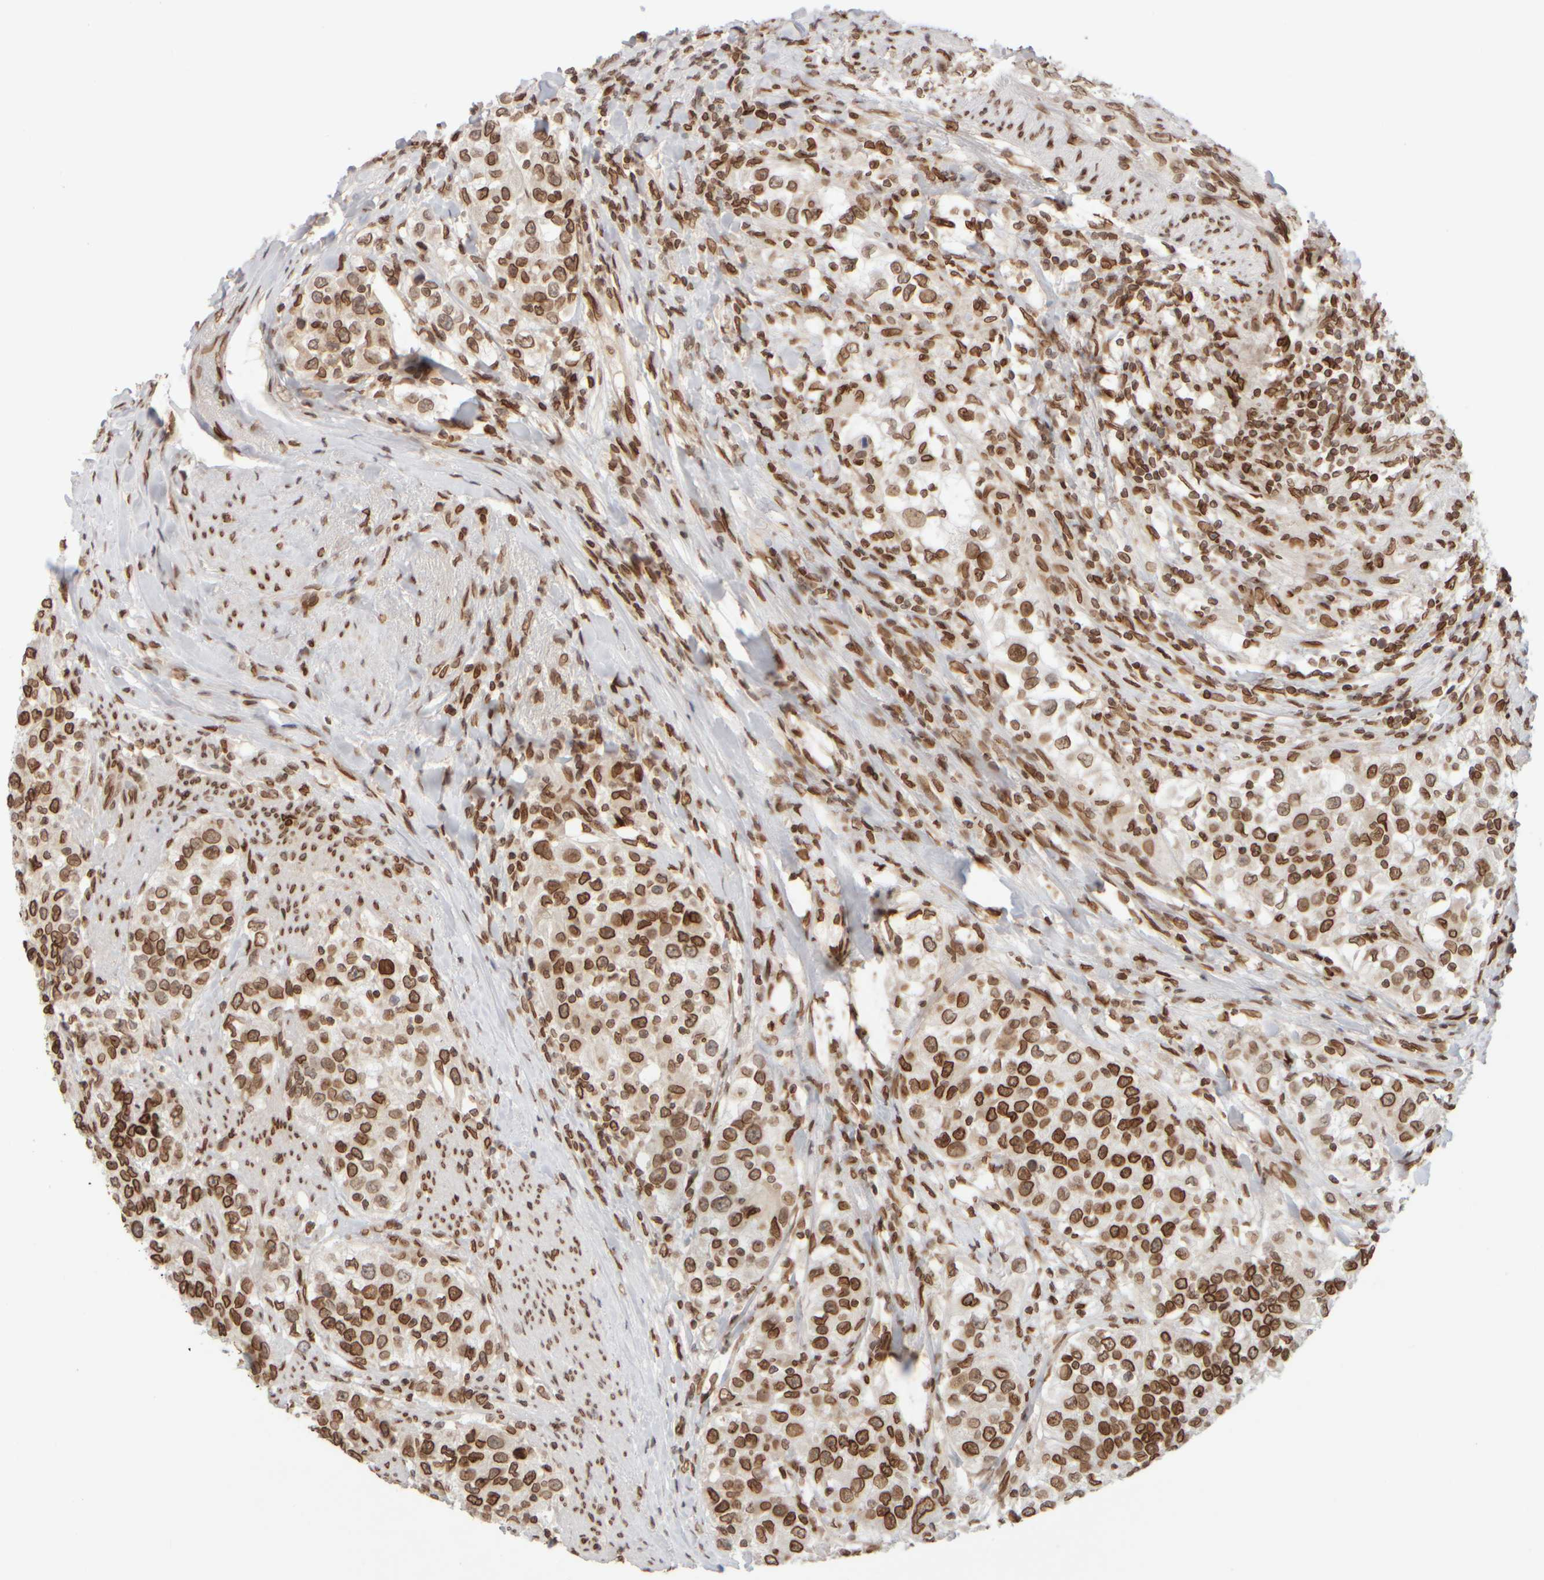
{"staining": {"intensity": "strong", "quantity": ">75%", "location": "cytoplasmic/membranous,nuclear"}, "tissue": "urothelial cancer", "cell_type": "Tumor cells", "image_type": "cancer", "snomed": [{"axis": "morphology", "description": "Urothelial carcinoma, High grade"}, {"axis": "topography", "description": "Urinary bladder"}], "caption": "Immunohistochemical staining of urothelial carcinoma (high-grade) shows strong cytoplasmic/membranous and nuclear protein staining in about >75% of tumor cells. The staining was performed using DAB (3,3'-diaminobenzidine), with brown indicating positive protein expression. Nuclei are stained blue with hematoxylin.", "gene": "ZC3HC1", "patient": {"sex": "female", "age": 80}}